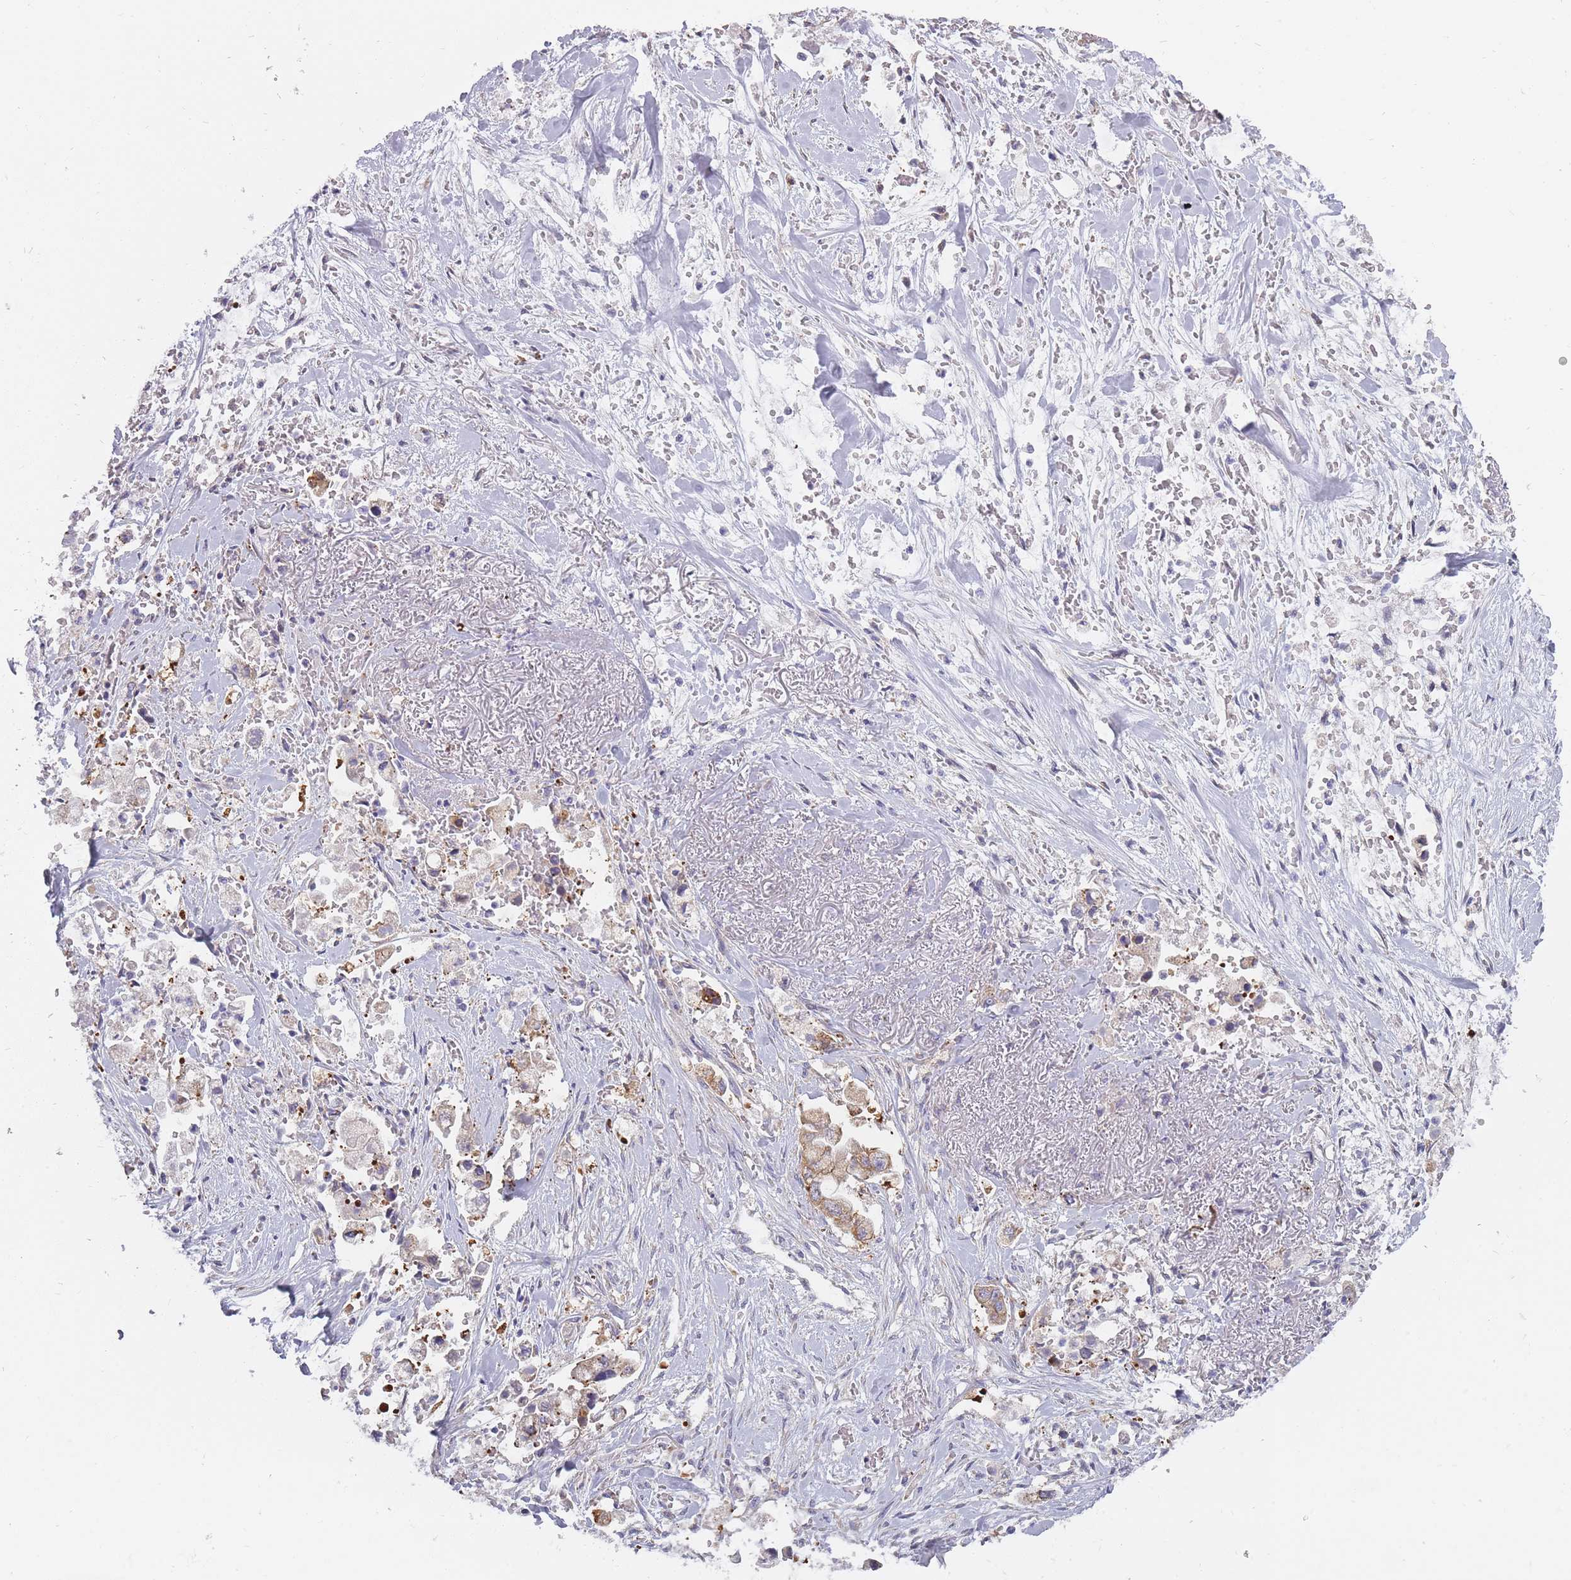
{"staining": {"intensity": "moderate", "quantity": ">75%", "location": "cytoplasmic/membranous"}, "tissue": "stomach cancer", "cell_type": "Tumor cells", "image_type": "cancer", "snomed": [{"axis": "morphology", "description": "Adenocarcinoma, NOS"}, {"axis": "topography", "description": "Stomach"}], "caption": "An image of stomach adenocarcinoma stained for a protein shows moderate cytoplasmic/membranous brown staining in tumor cells.", "gene": "ALKBH4", "patient": {"sex": "male", "age": 62}}